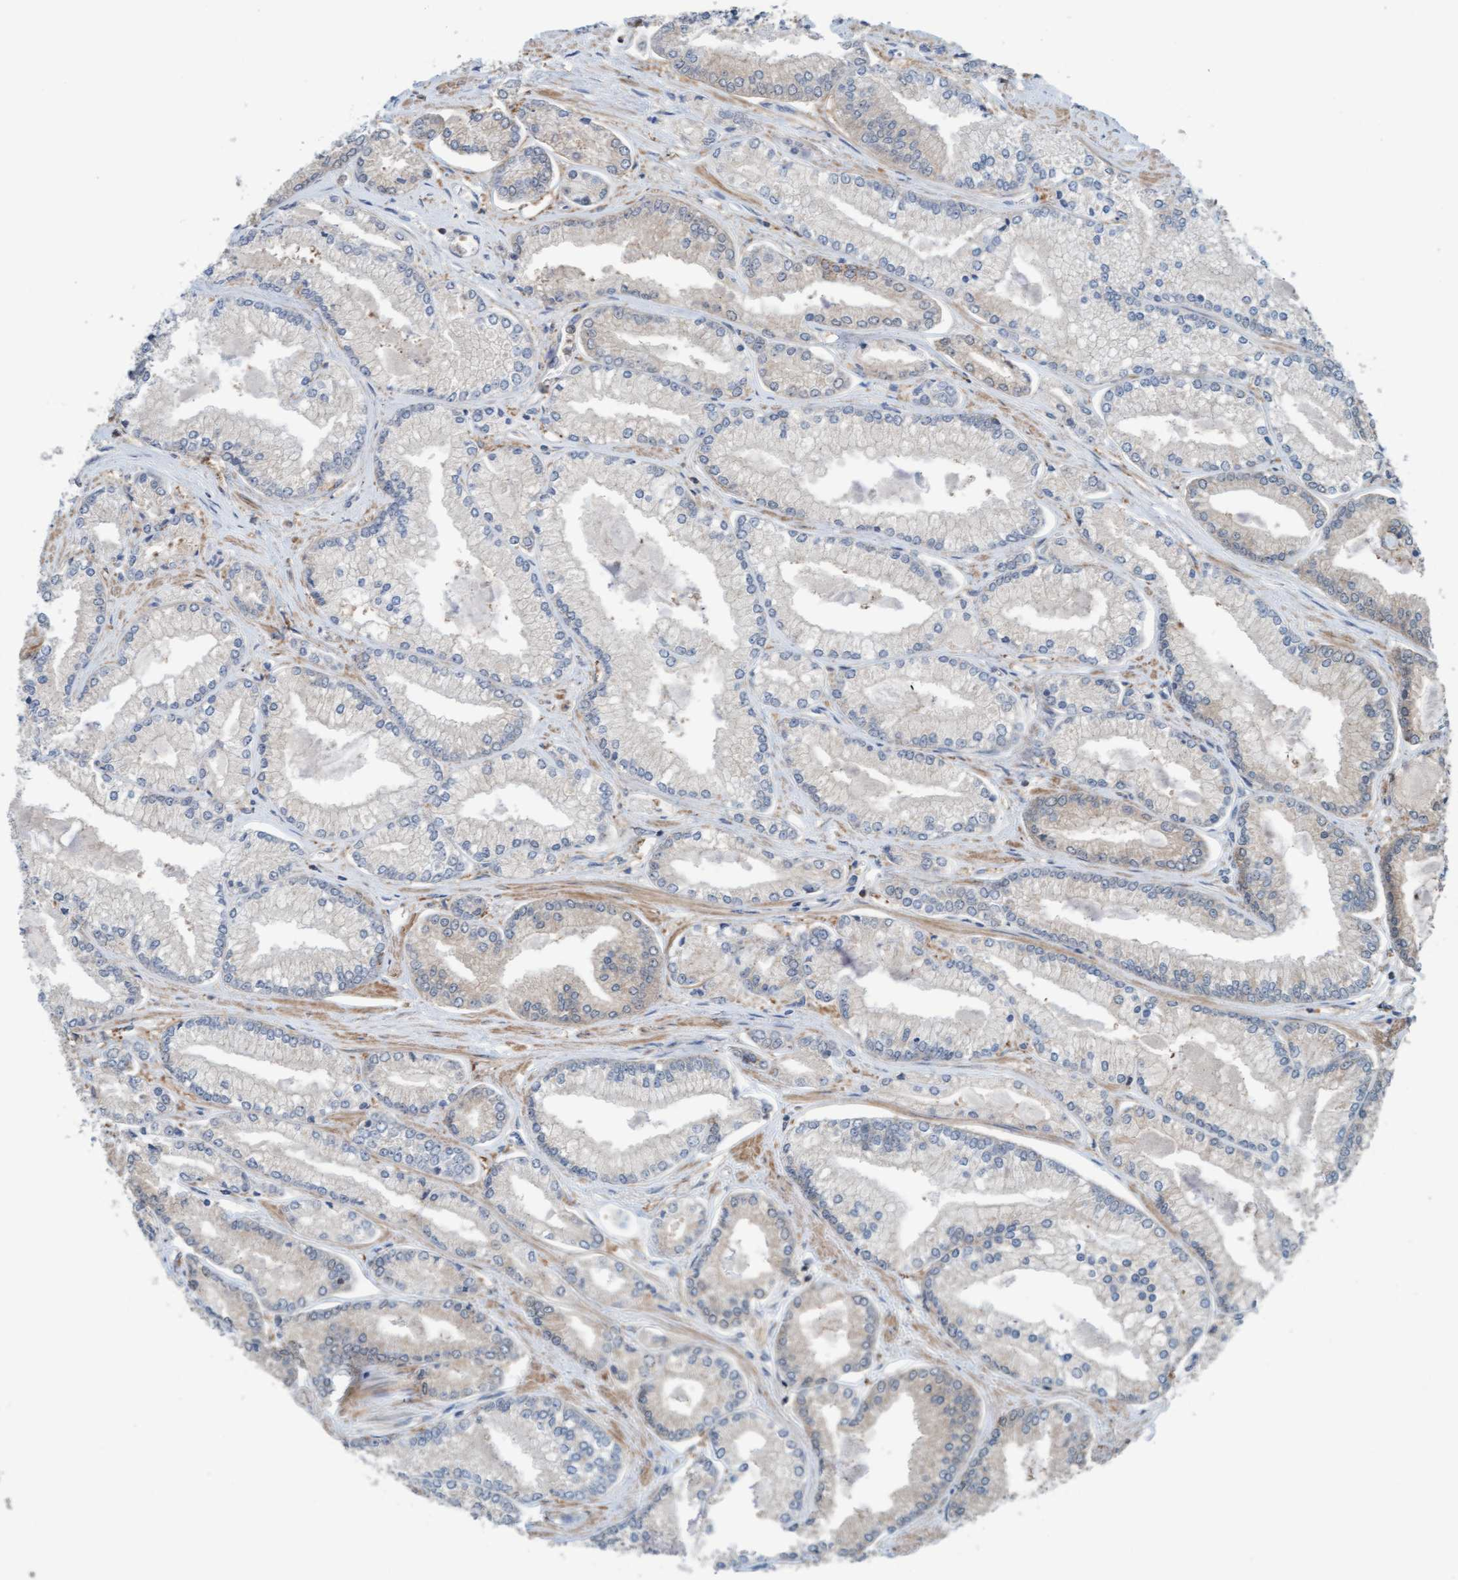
{"staining": {"intensity": "negative", "quantity": "none", "location": "none"}, "tissue": "prostate cancer", "cell_type": "Tumor cells", "image_type": "cancer", "snomed": [{"axis": "morphology", "description": "Adenocarcinoma, Low grade"}, {"axis": "topography", "description": "Prostate"}], "caption": "Image shows no protein staining in tumor cells of prostate cancer (low-grade adenocarcinoma) tissue.", "gene": "UBAP1", "patient": {"sex": "male", "age": 52}}